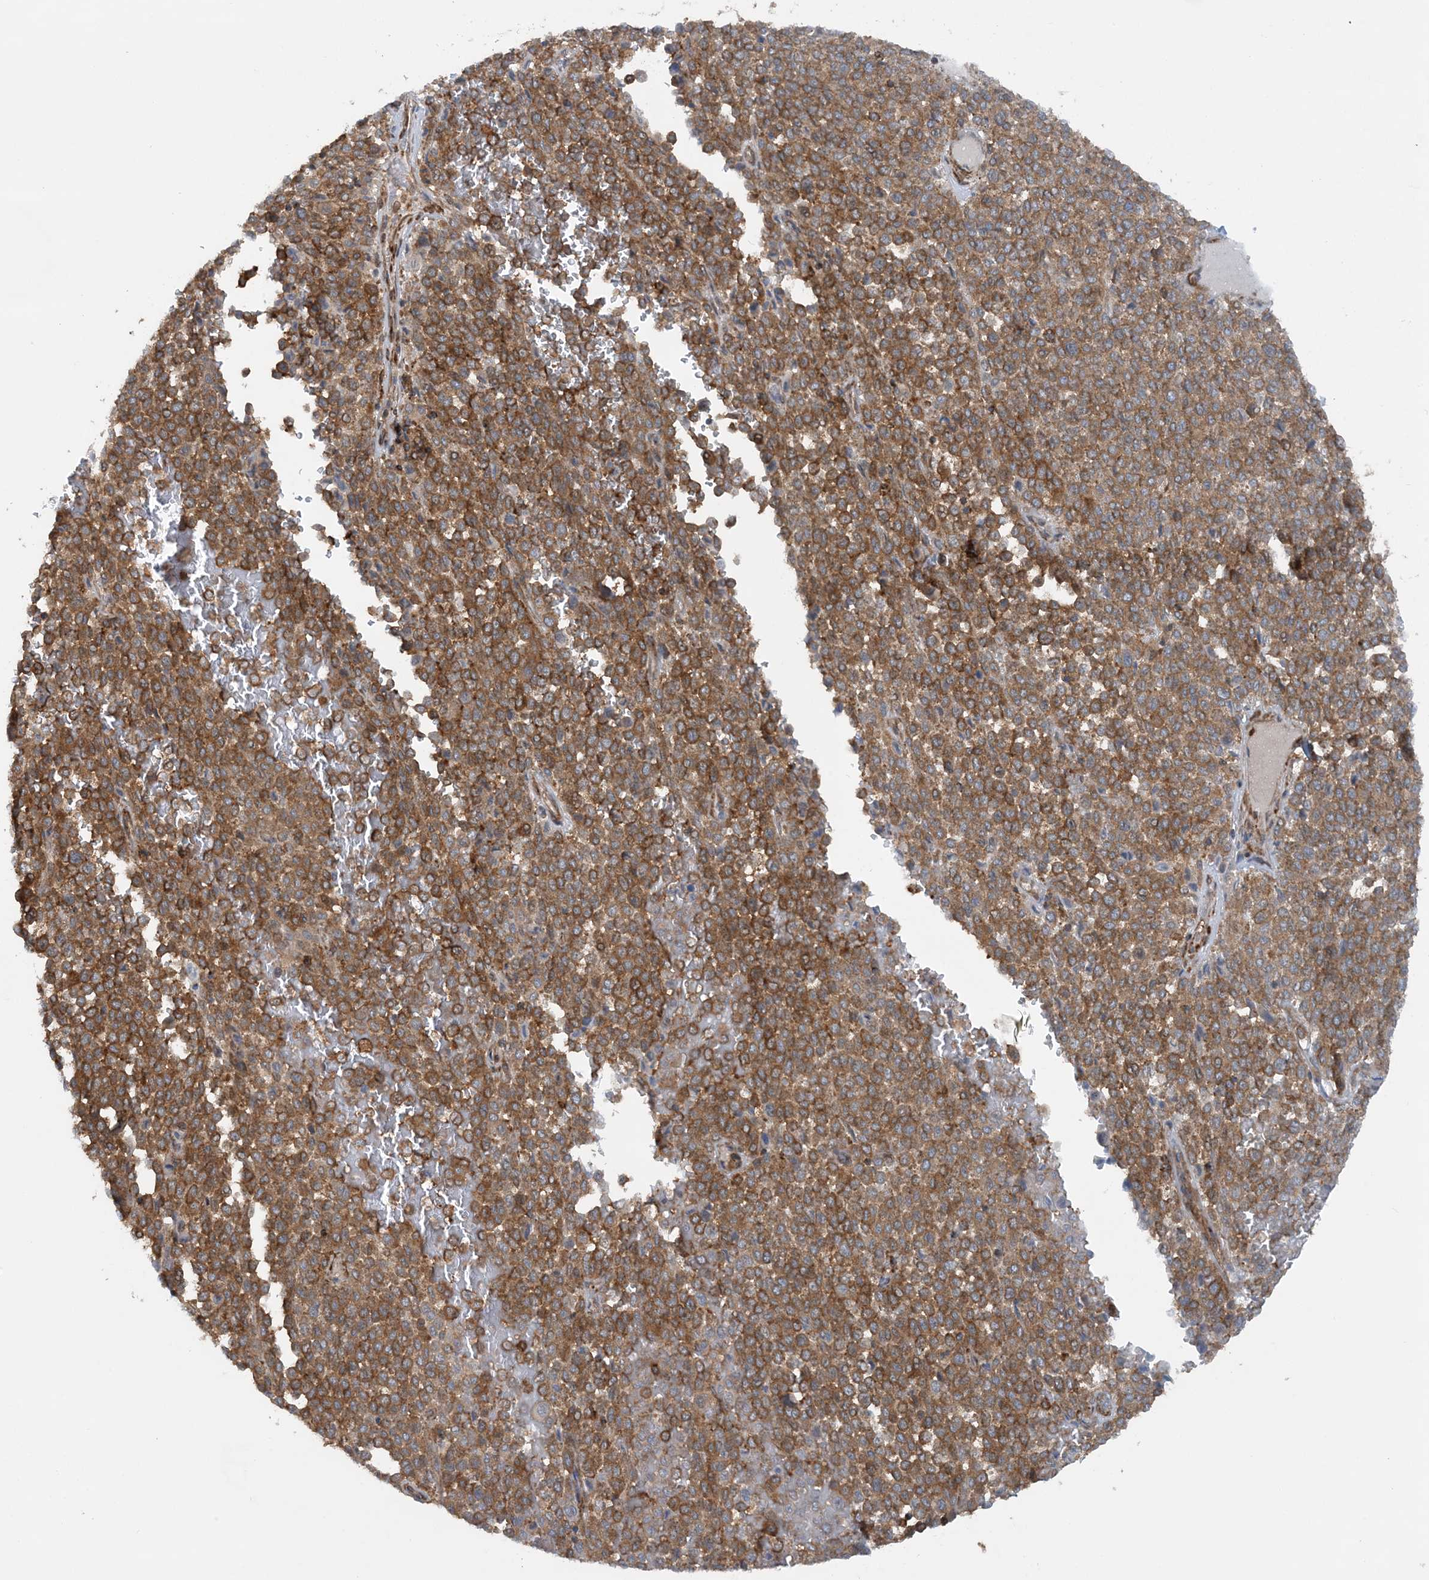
{"staining": {"intensity": "moderate", "quantity": ">75%", "location": "cytoplasmic/membranous"}, "tissue": "melanoma", "cell_type": "Tumor cells", "image_type": "cancer", "snomed": [{"axis": "morphology", "description": "Malignant melanoma, Metastatic site"}, {"axis": "topography", "description": "Pancreas"}], "caption": "Human malignant melanoma (metastatic site) stained for a protein (brown) demonstrates moderate cytoplasmic/membranous positive expression in approximately >75% of tumor cells.", "gene": "STAM2", "patient": {"sex": "female", "age": 30}}